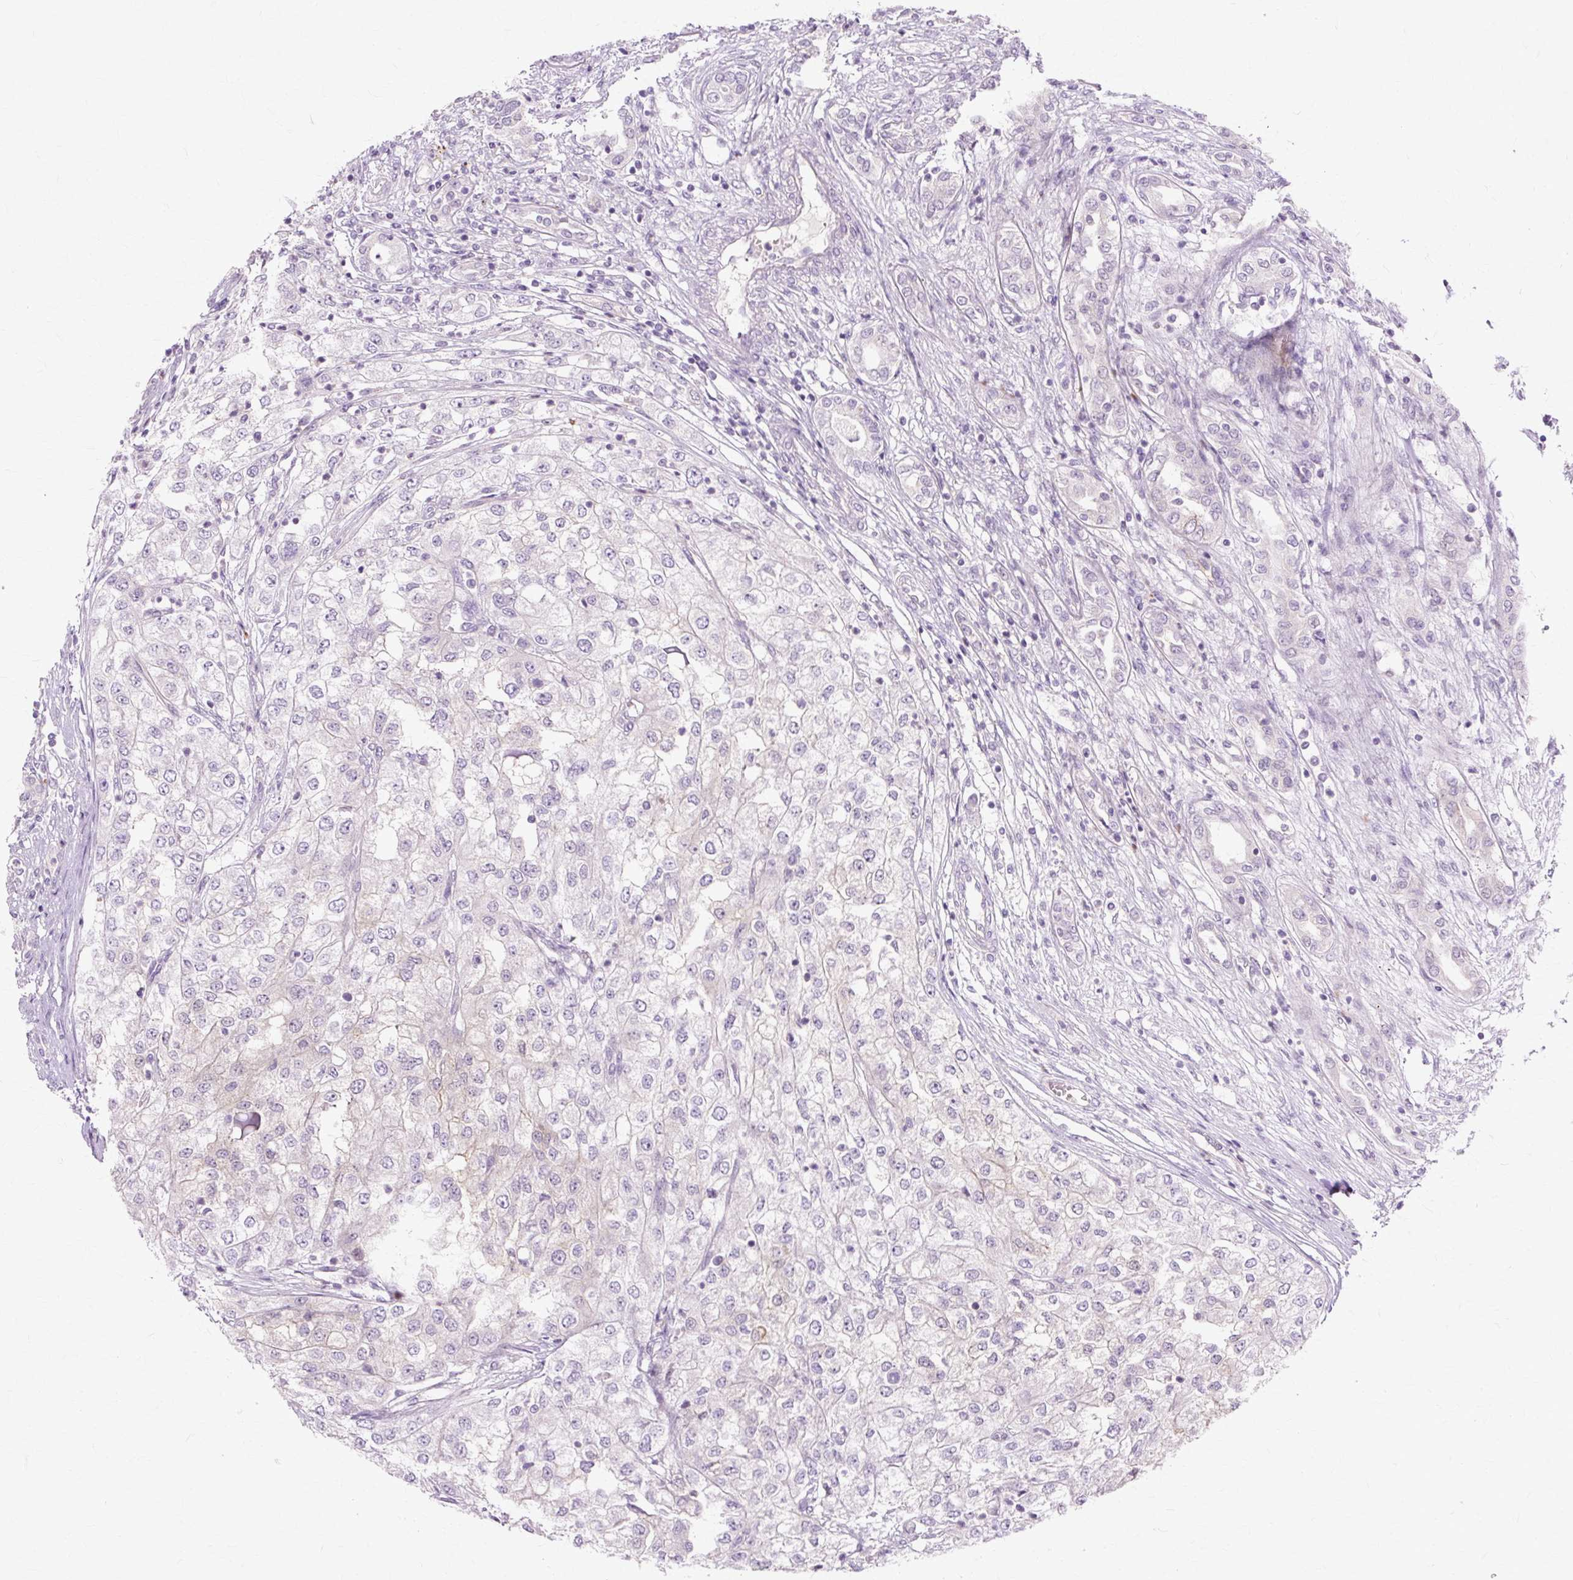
{"staining": {"intensity": "negative", "quantity": "none", "location": "none"}, "tissue": "renal cancer", "cell_type": "Tumor cells", "image_type": "cancer", "snomed": [{"axis": "morphology", "description": "Adenocarcinoma, NOS"}, {"axis": "topography", "description": "Kidney"}], "caption": "This is an immunohistochemistry (IHC) micrograph of renal adenocarcinoma. There is no positivity in tumor cells.", "gene": "ZNF35", "patient": {"sex": "female", "age": 54}}